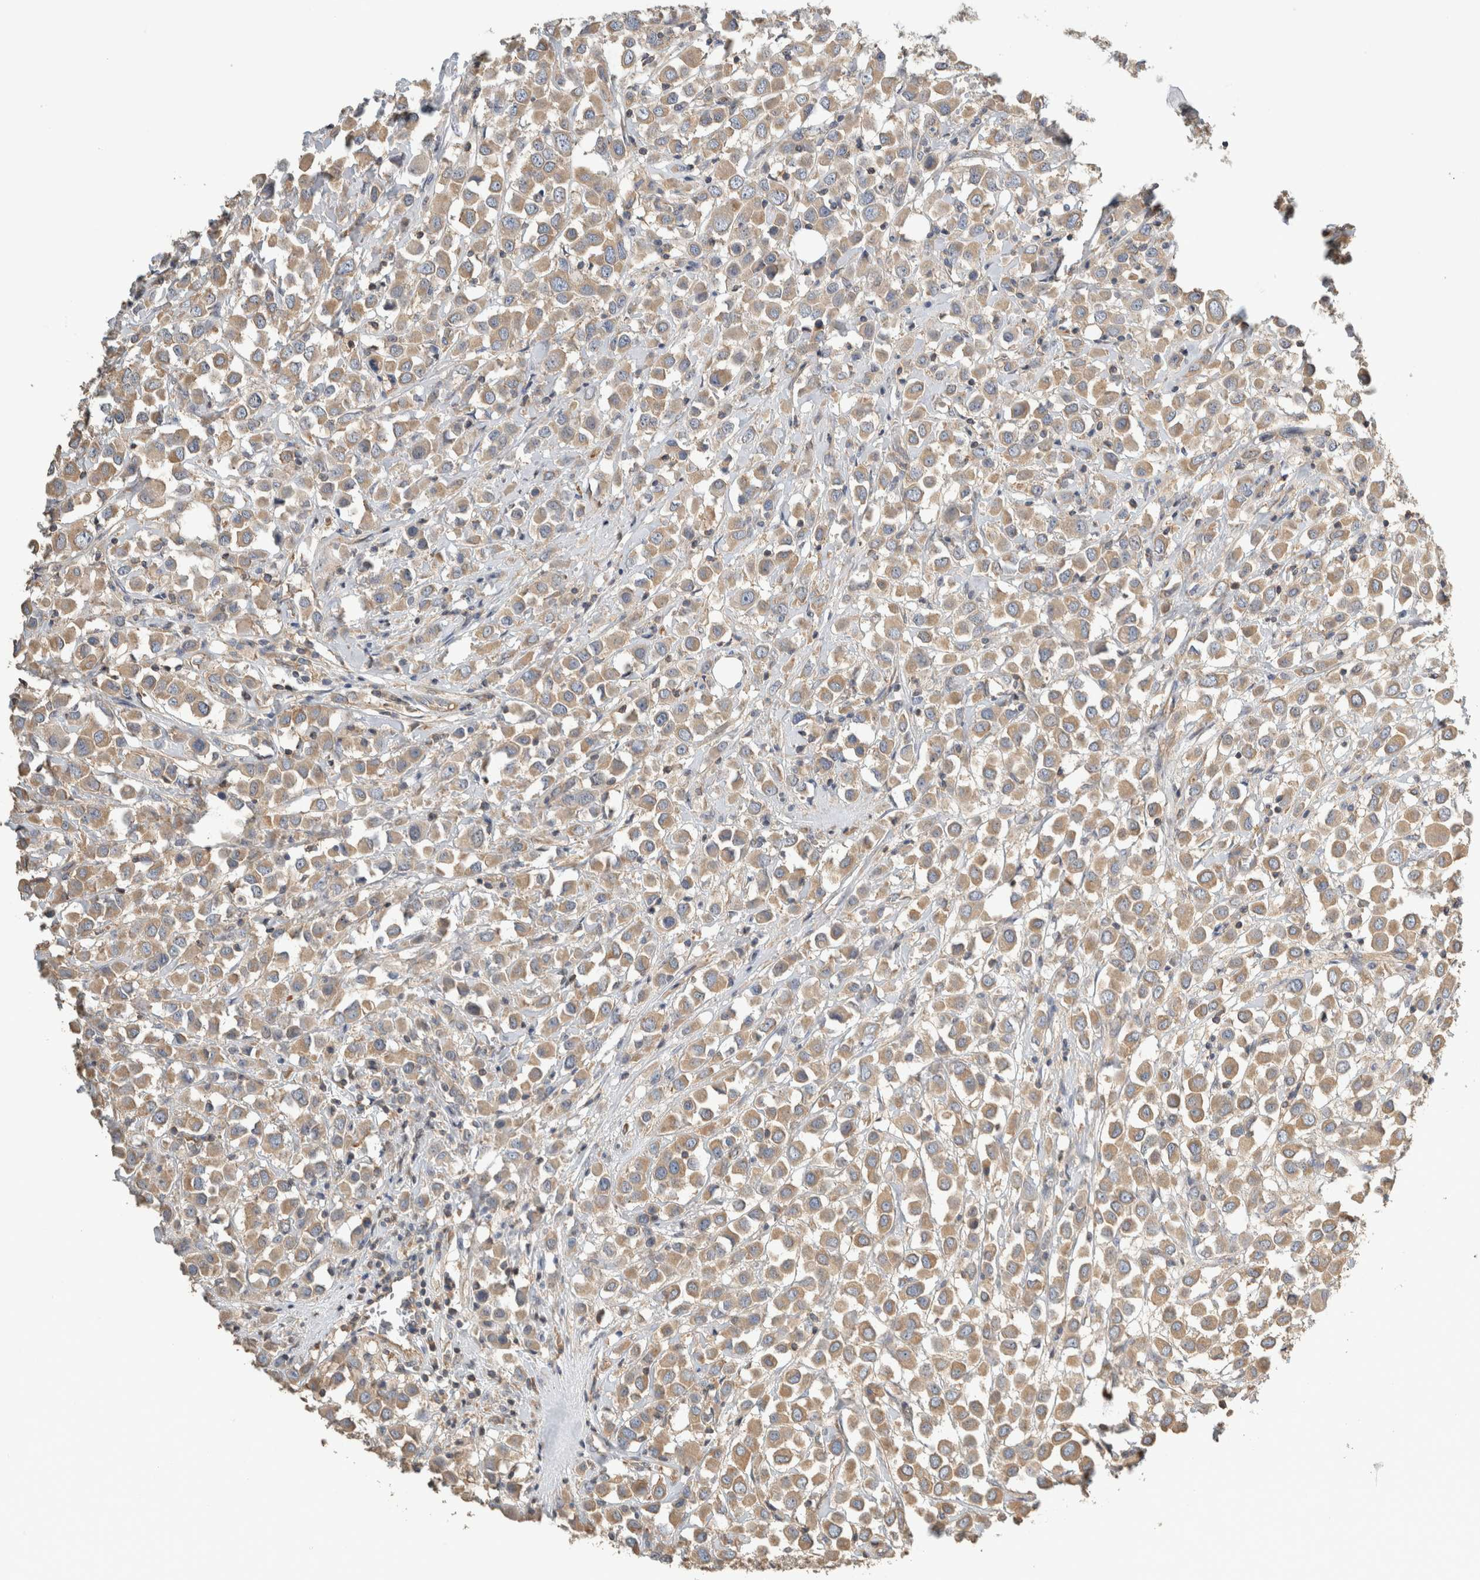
{"staining": {"intensity": "moderate", "quantity": ">75%", "location": "cytoplasmic/membranous"}, "tissue": "breast cancer", "cell_type": "Tumor cells", "image_type": "cancer", "snomed": [{"axis": "morphology", "description": "Duct carcinoma"}, {"axis": "topography", "description": "Breast"}], "caption": "IHC histopathology image of neoplastic tissue: human breast cancer stained using IHC exhibits medium levels of moderate protein expression localized specifically in the cytoplasmic/membranous of tumor cells, appearing as a cytoplasmic/membranous brown color.", "gene": "EIF4G3", "patient": {"sex": "female", "age": 61}}